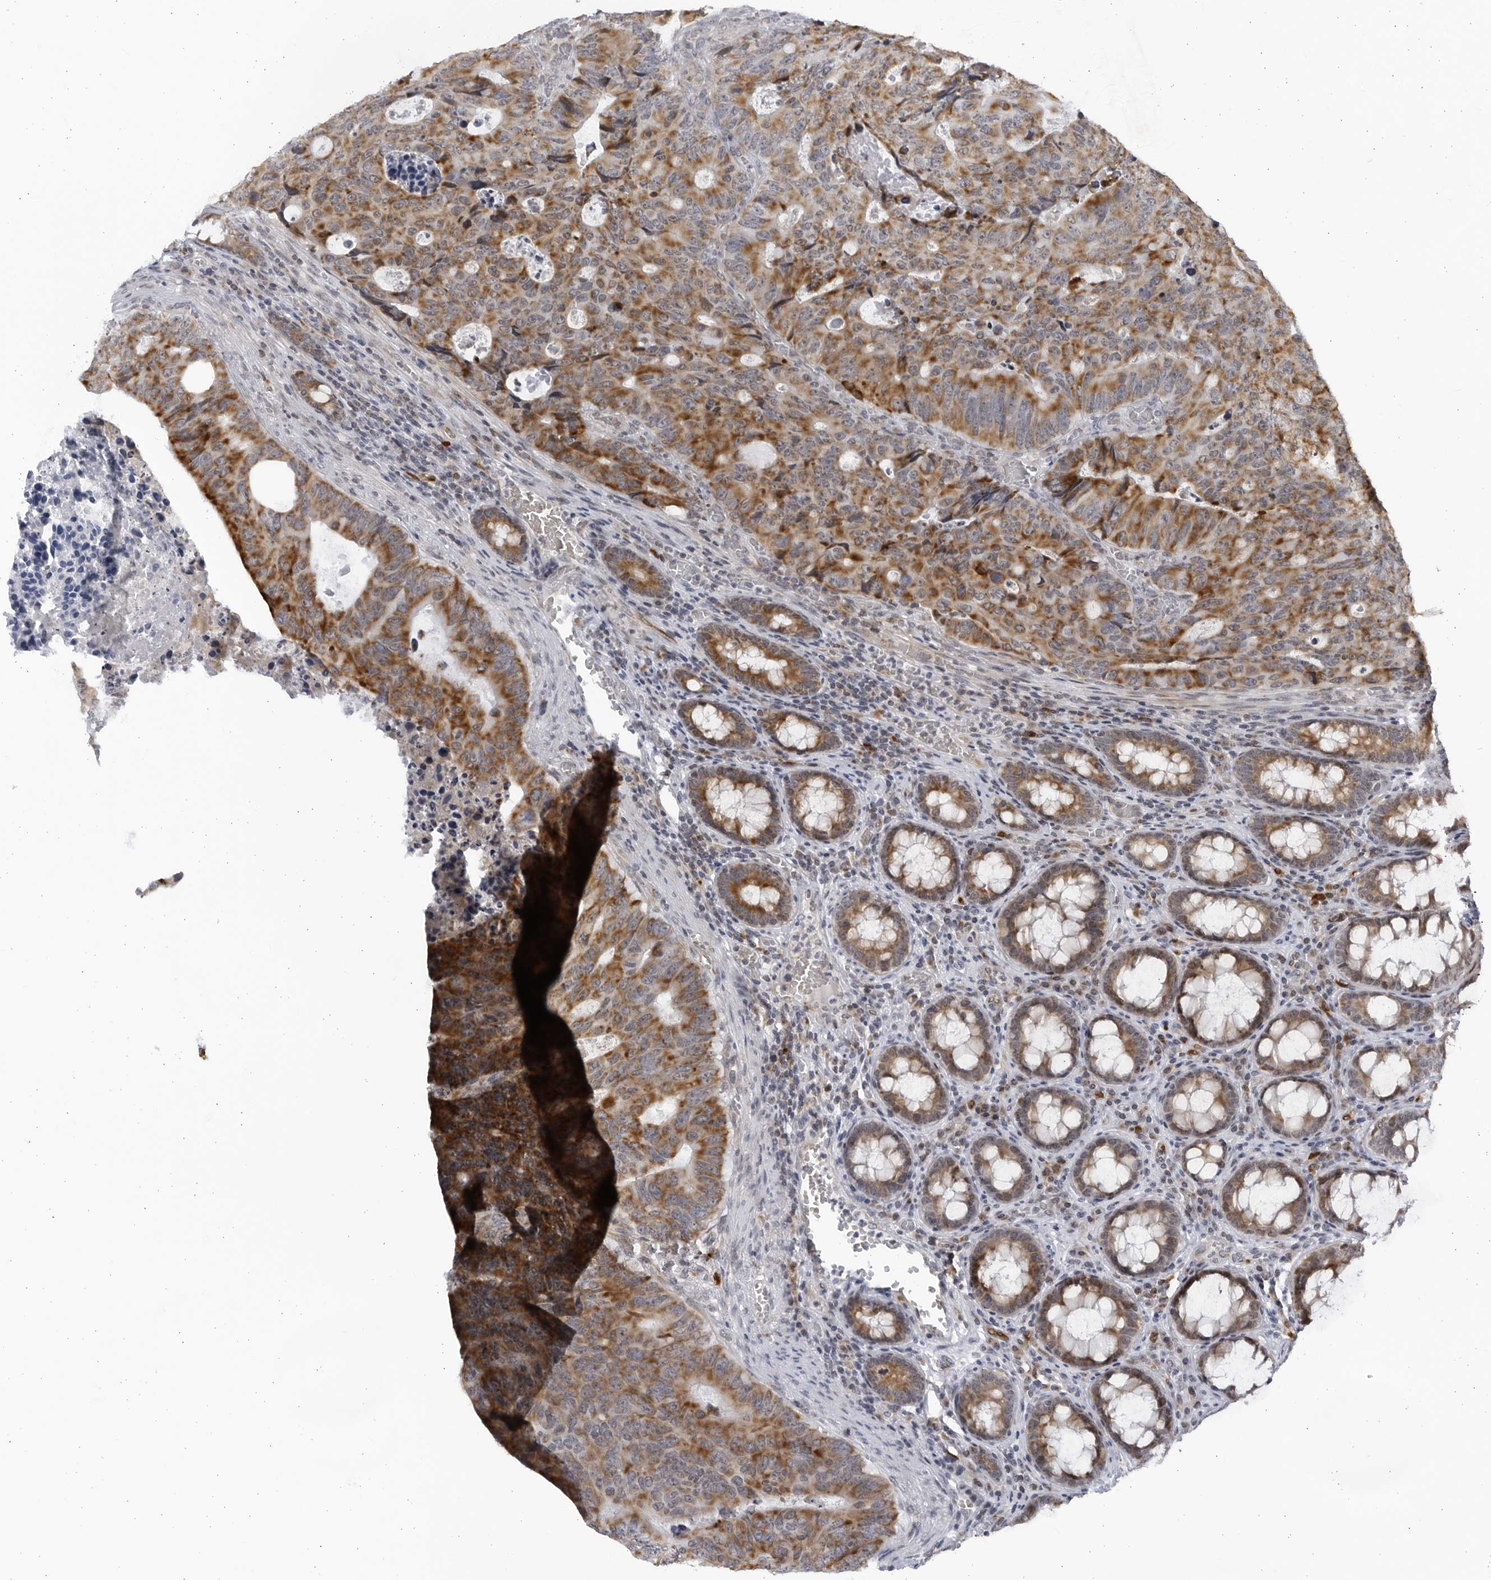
{"staining": {"intensity": "moderate", "quantity": ">75%", "location": "cytoplasmic/membranous"}, "tissue": "colorectal cancer", "cell_type": "Tumor cells", "image_type": "cancer", "snomed": [{"axis": "morphology", "description": "Adenocarcinoma, NOS"}, {"axis": "topography", "description": "Colon"}], "caption": "Protein analysis of colorectal cancer tissue displays moderate cytoplasmic/membranous expression in approximately >75% of tumor cells. (DAB (3,3'-diaminobenzidine) IHC with brightfield microscopy, high magnification).", "gene": "SLC25A22", "patient": {"sex": "male", "age": 87}}